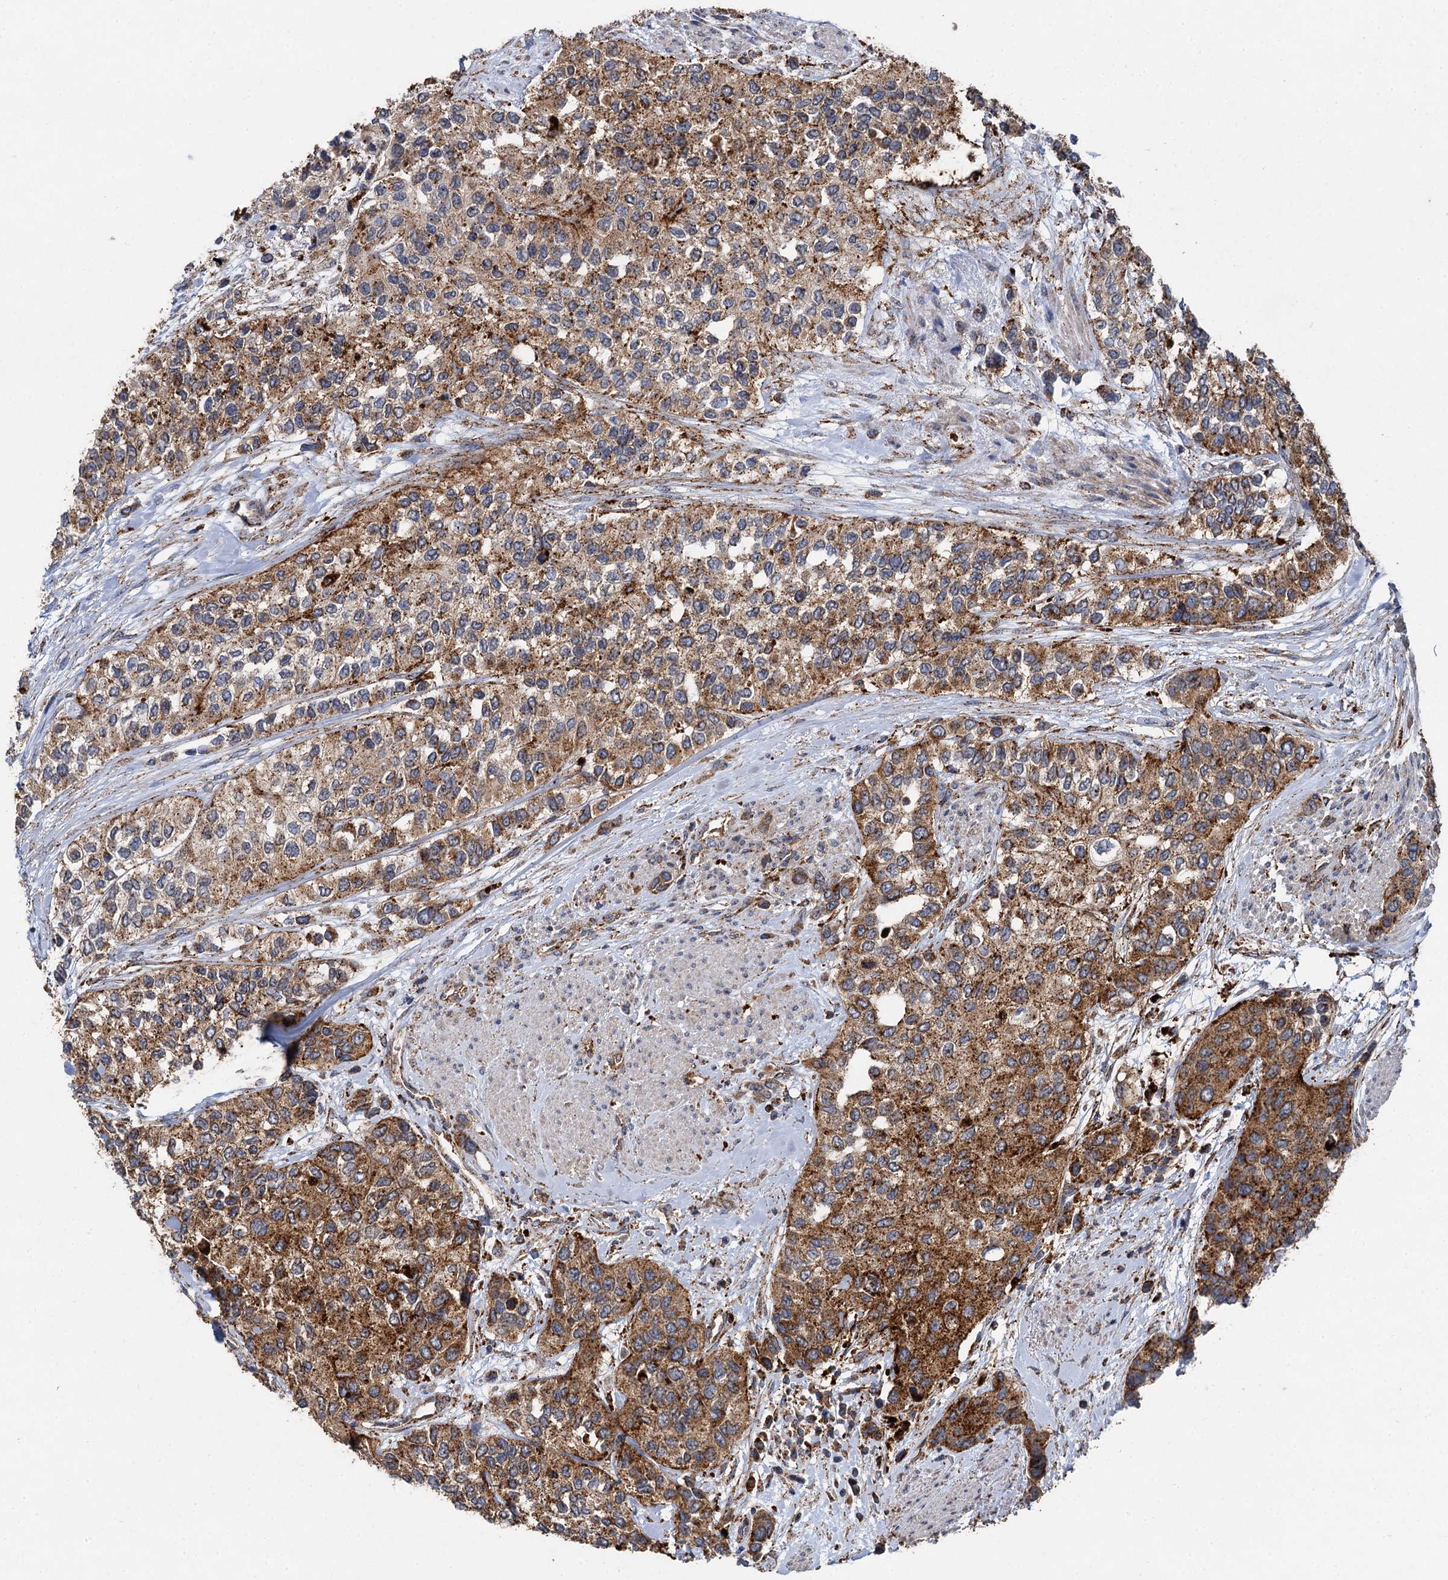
{"staining": {"intensity": "strong", "quantity": ">75%", "location": "cytoplasmic/membranous"}, "tissue": "urothelial cancer", "cell_type": "Tumor cells", "image_type": "cancer", "snomed": [{"axis": "morphology", "description": "Normal tissue, NOS"}, {"axis": "morphology", "description": "Urothelial carcinoma, High grade"}, {"axis": "topography", "description": "Vascular tissue"}, {"axis": "topography", "description": "Urinary bladder"}], "caption": "Immunohistochemical staining of human high-grade urothelial carcinoma shows strong cytoplasmic/membranous protein staining in about >75% of tumor cells.", "gene": "GBA1", "patient": {"sex": "female", "age": 56}}